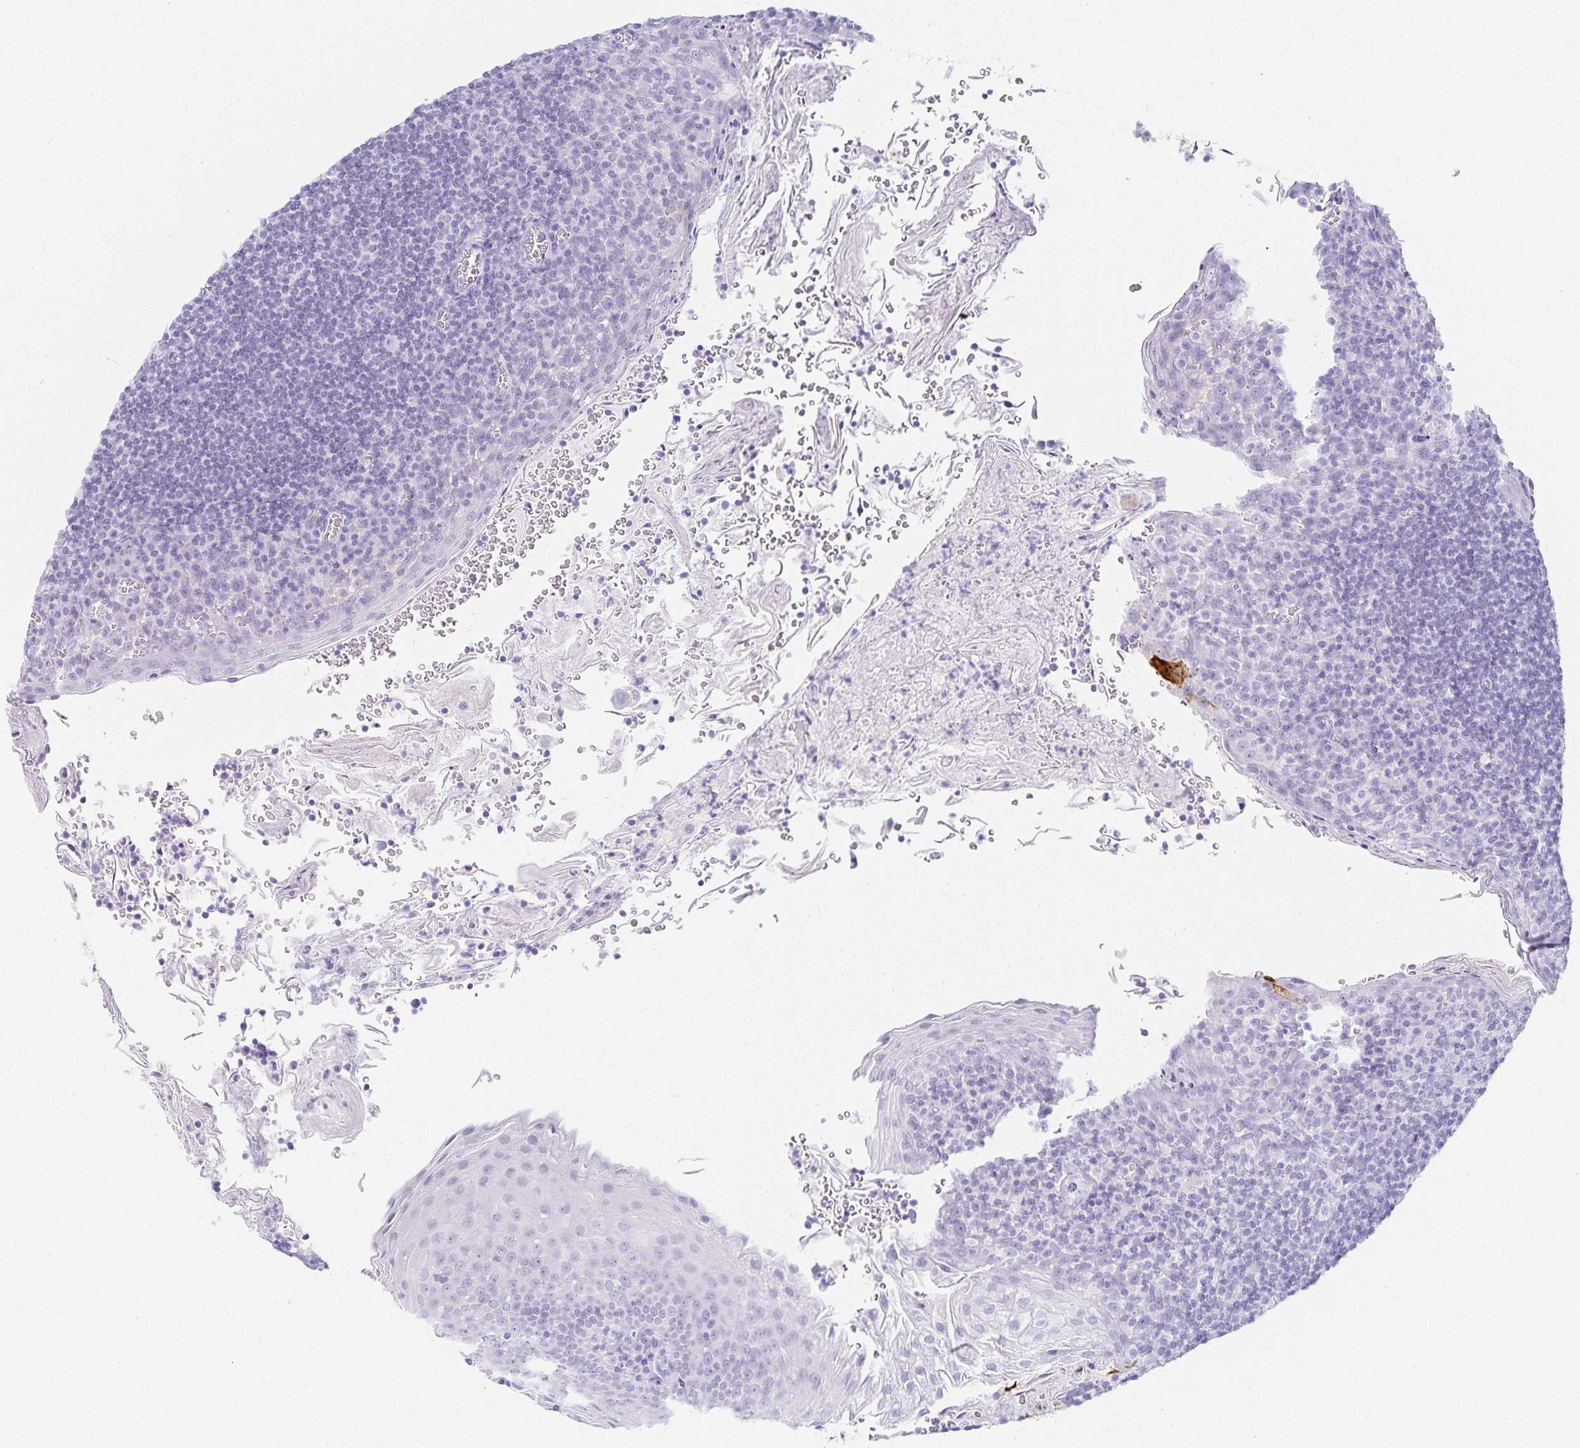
{"staining": {"intensity": "negative", "quantity": "none", "location": "none"}, "tissue": "tonsil", "cell_type": "Germinal center cells", "image_type": "normal", "snomed": [{"axis": "morphology", "description": "Normal tissue, NOS"}, {"axis": "topography", "description": "Tonsil"}], "caption": "Tonsil stained for a protein using IHC shows no positivity germinal center cells.", "gene": "GP2", "patient": {"sex": "male", "age": 27}}